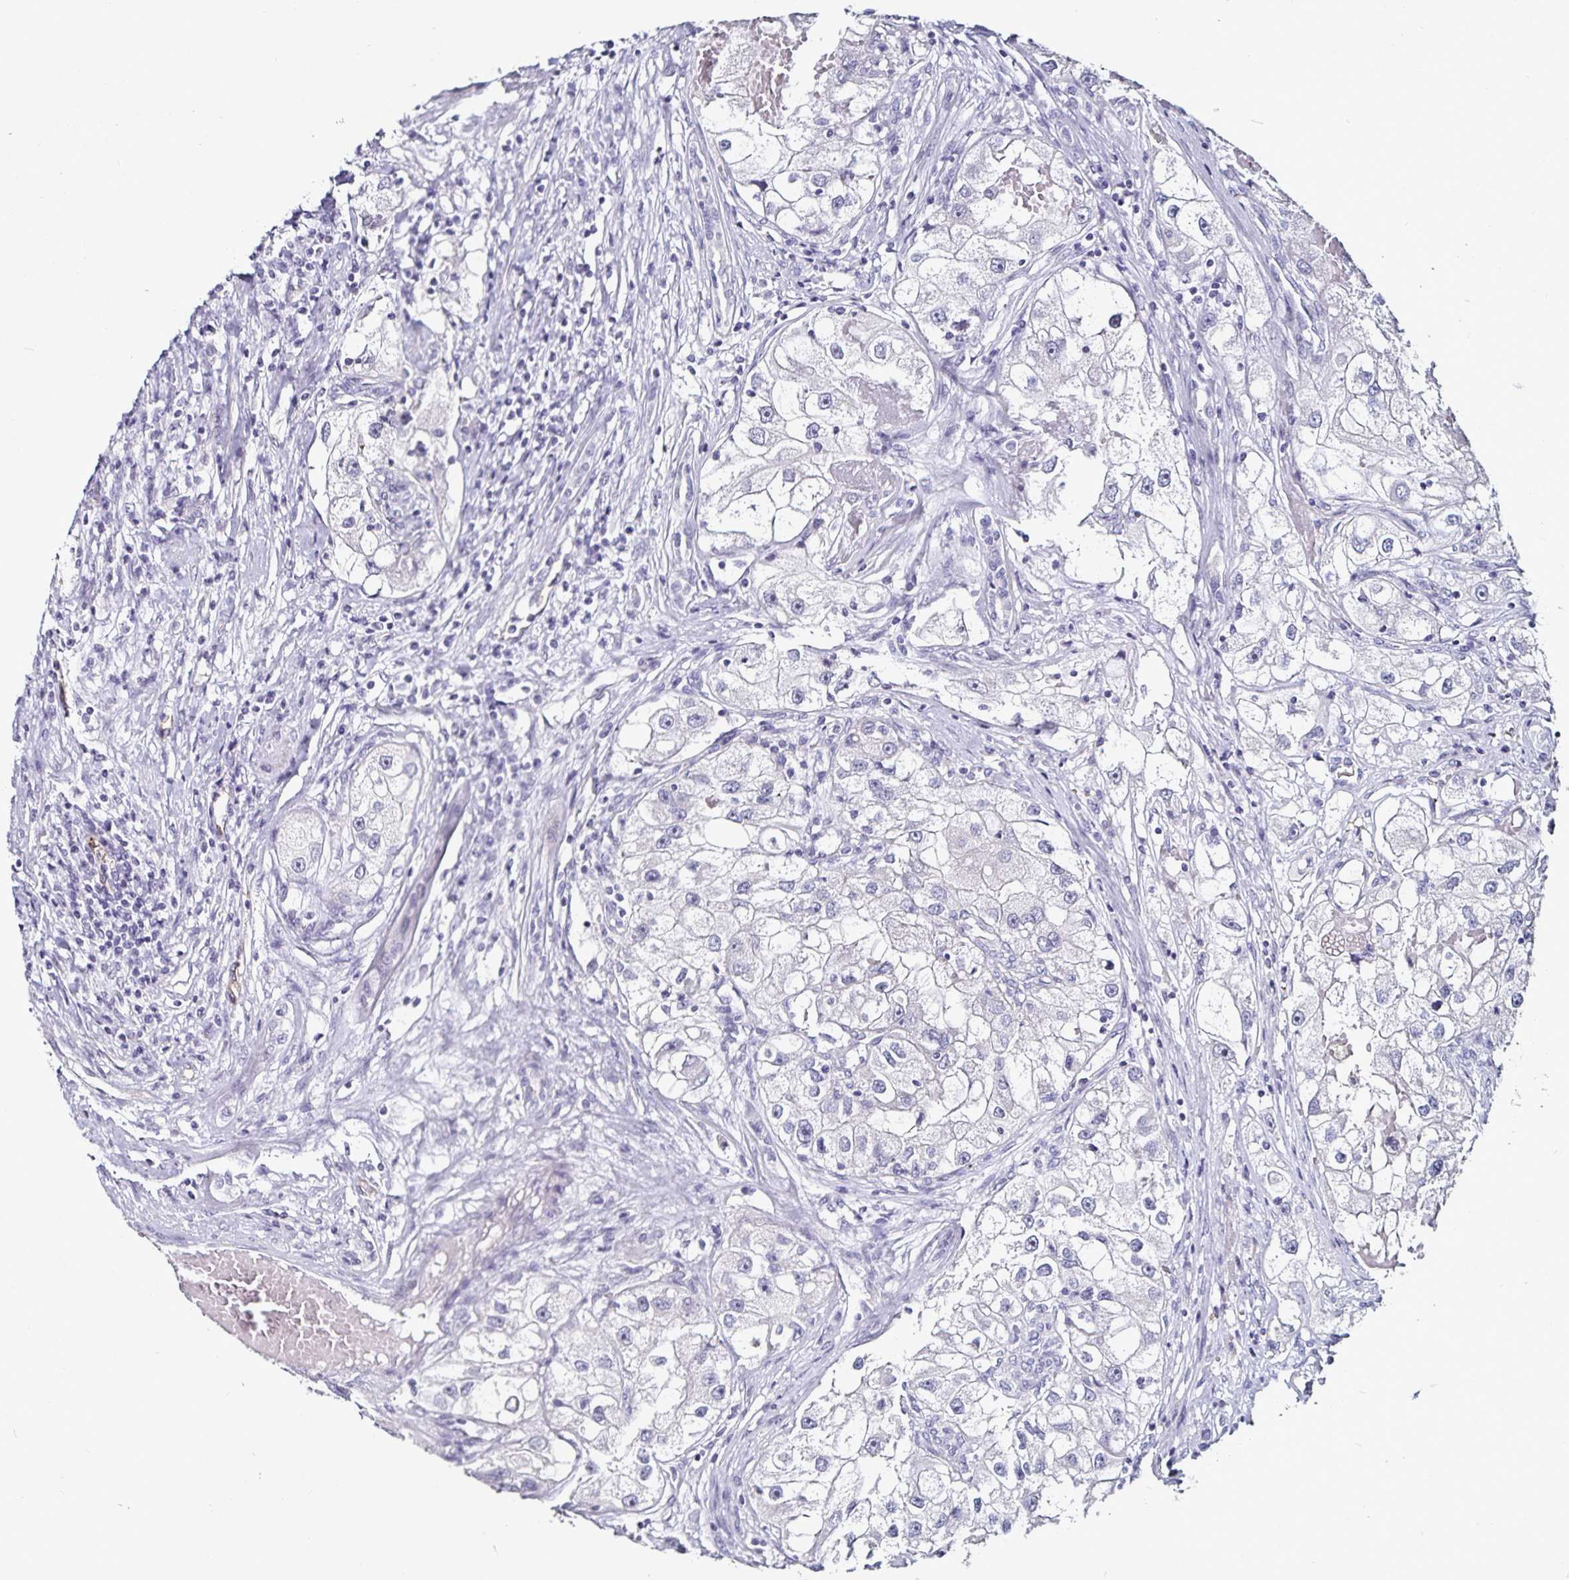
{"staining": {"intensity": "negative", "quantity": "none", "location": "none"}, "tissue": "renal cancer", "cell_type": "Tumor cells", "image_type": "cancer", "snomed": [{"axis": "morphology", "description": "Adenocarcinoma, NOS"}, {"axis": "topography", "description": "Kidney"}], "caption": "Immunohistochemical staining of adenocarcinoma (renal) shows no significant expression in tumor cells.", "gene": "TSPAN7", "patient": {"sex": "male", "age": 63}}